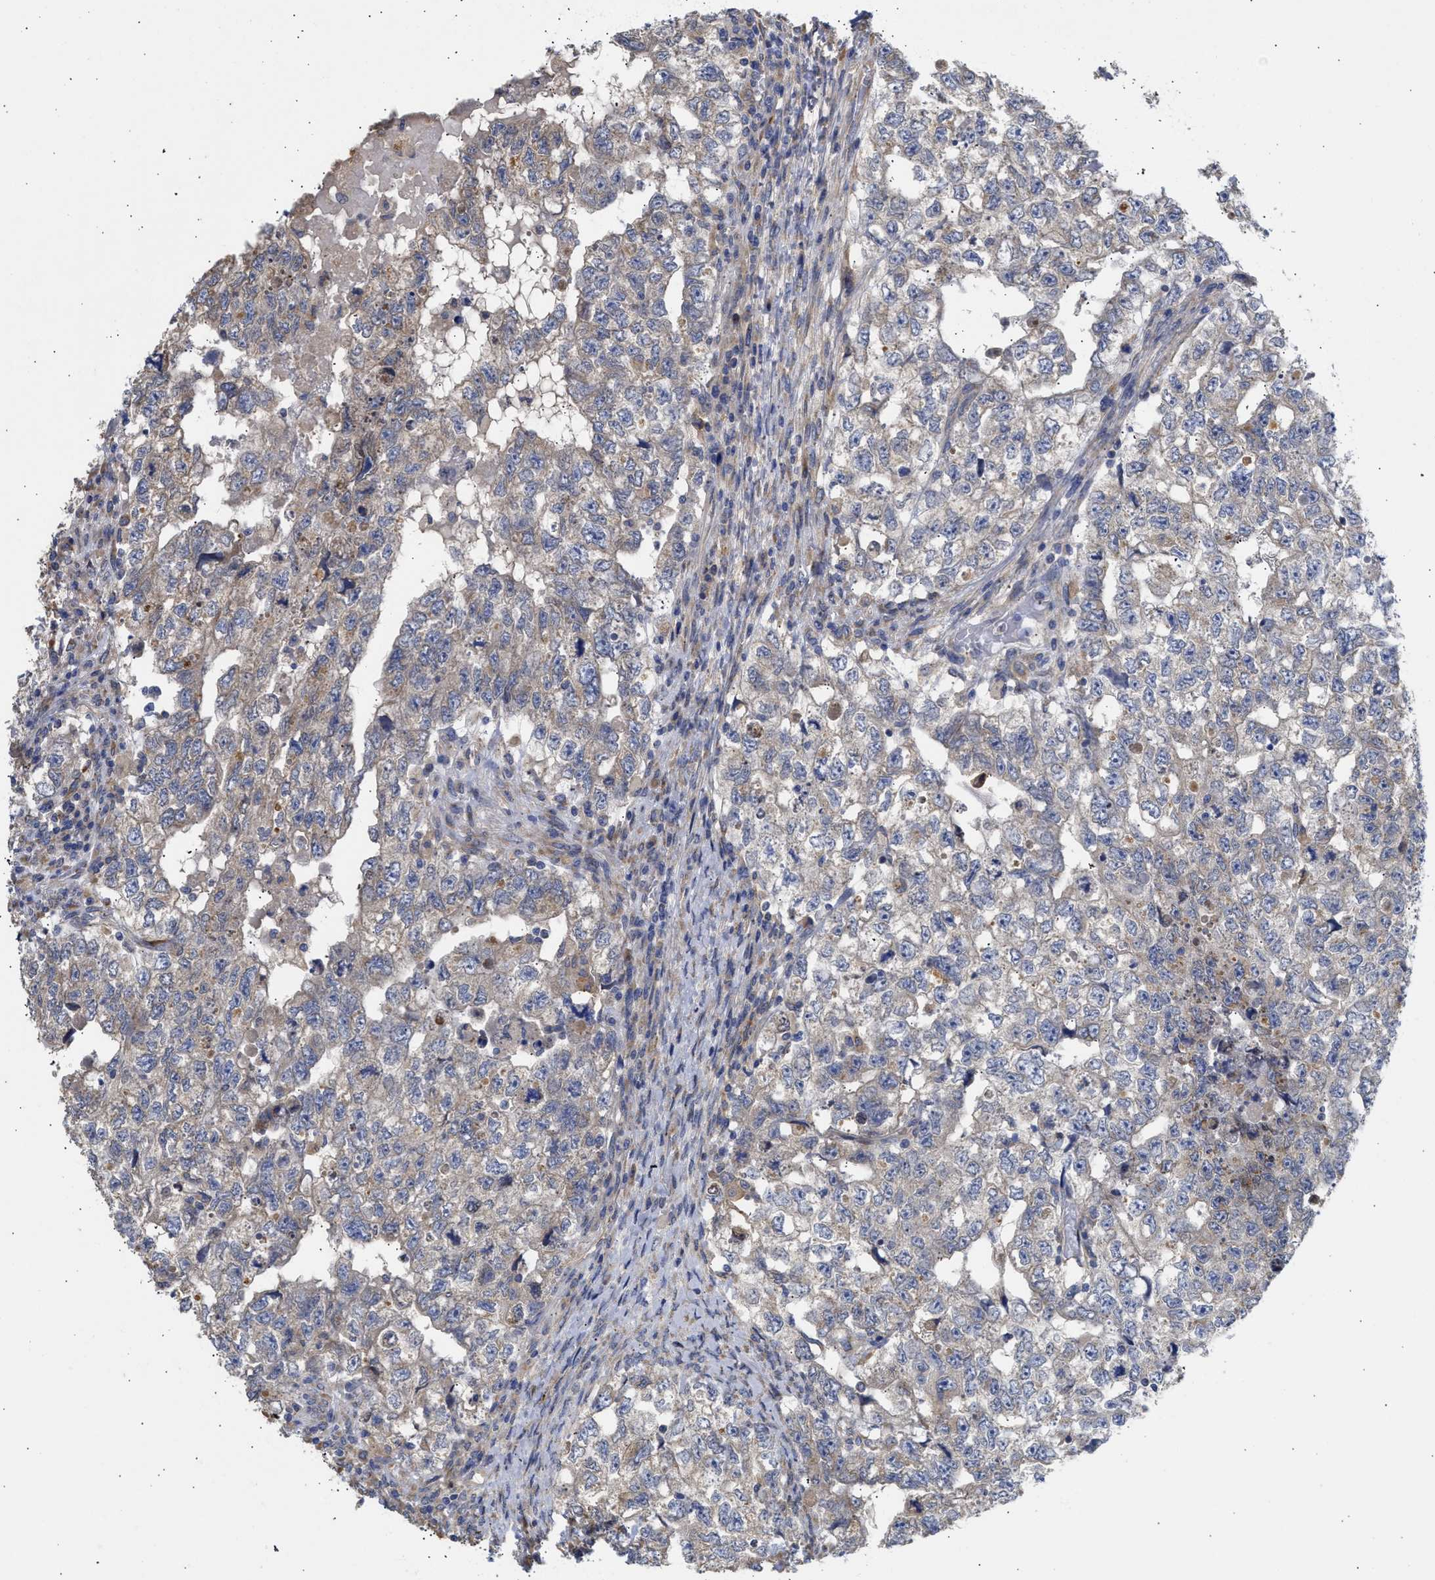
{"staining": {"intensity": "weak", "quantity": "<25%", "location": "cytoplasmic/membranous"}, "tissue": "testis cancer", "cell_type": "Tumor cells", "image_type": "cancer", "snomed": [{"axis": "morphology", "description": "Carcinoma, Embryonal, NOS"}, {"axis": "topography", "description": "Testis"}], "caption": "High magnification brightfield microscopy of testis embryonal carcinoma stained with DAB (3,3'-diaminobenzidine) (brown) and counterstained with hematoxylin (blue): tumor cells show no significant positivity.", "gene": "TMED1", "patient": {"sex": "male", "age": 36}}